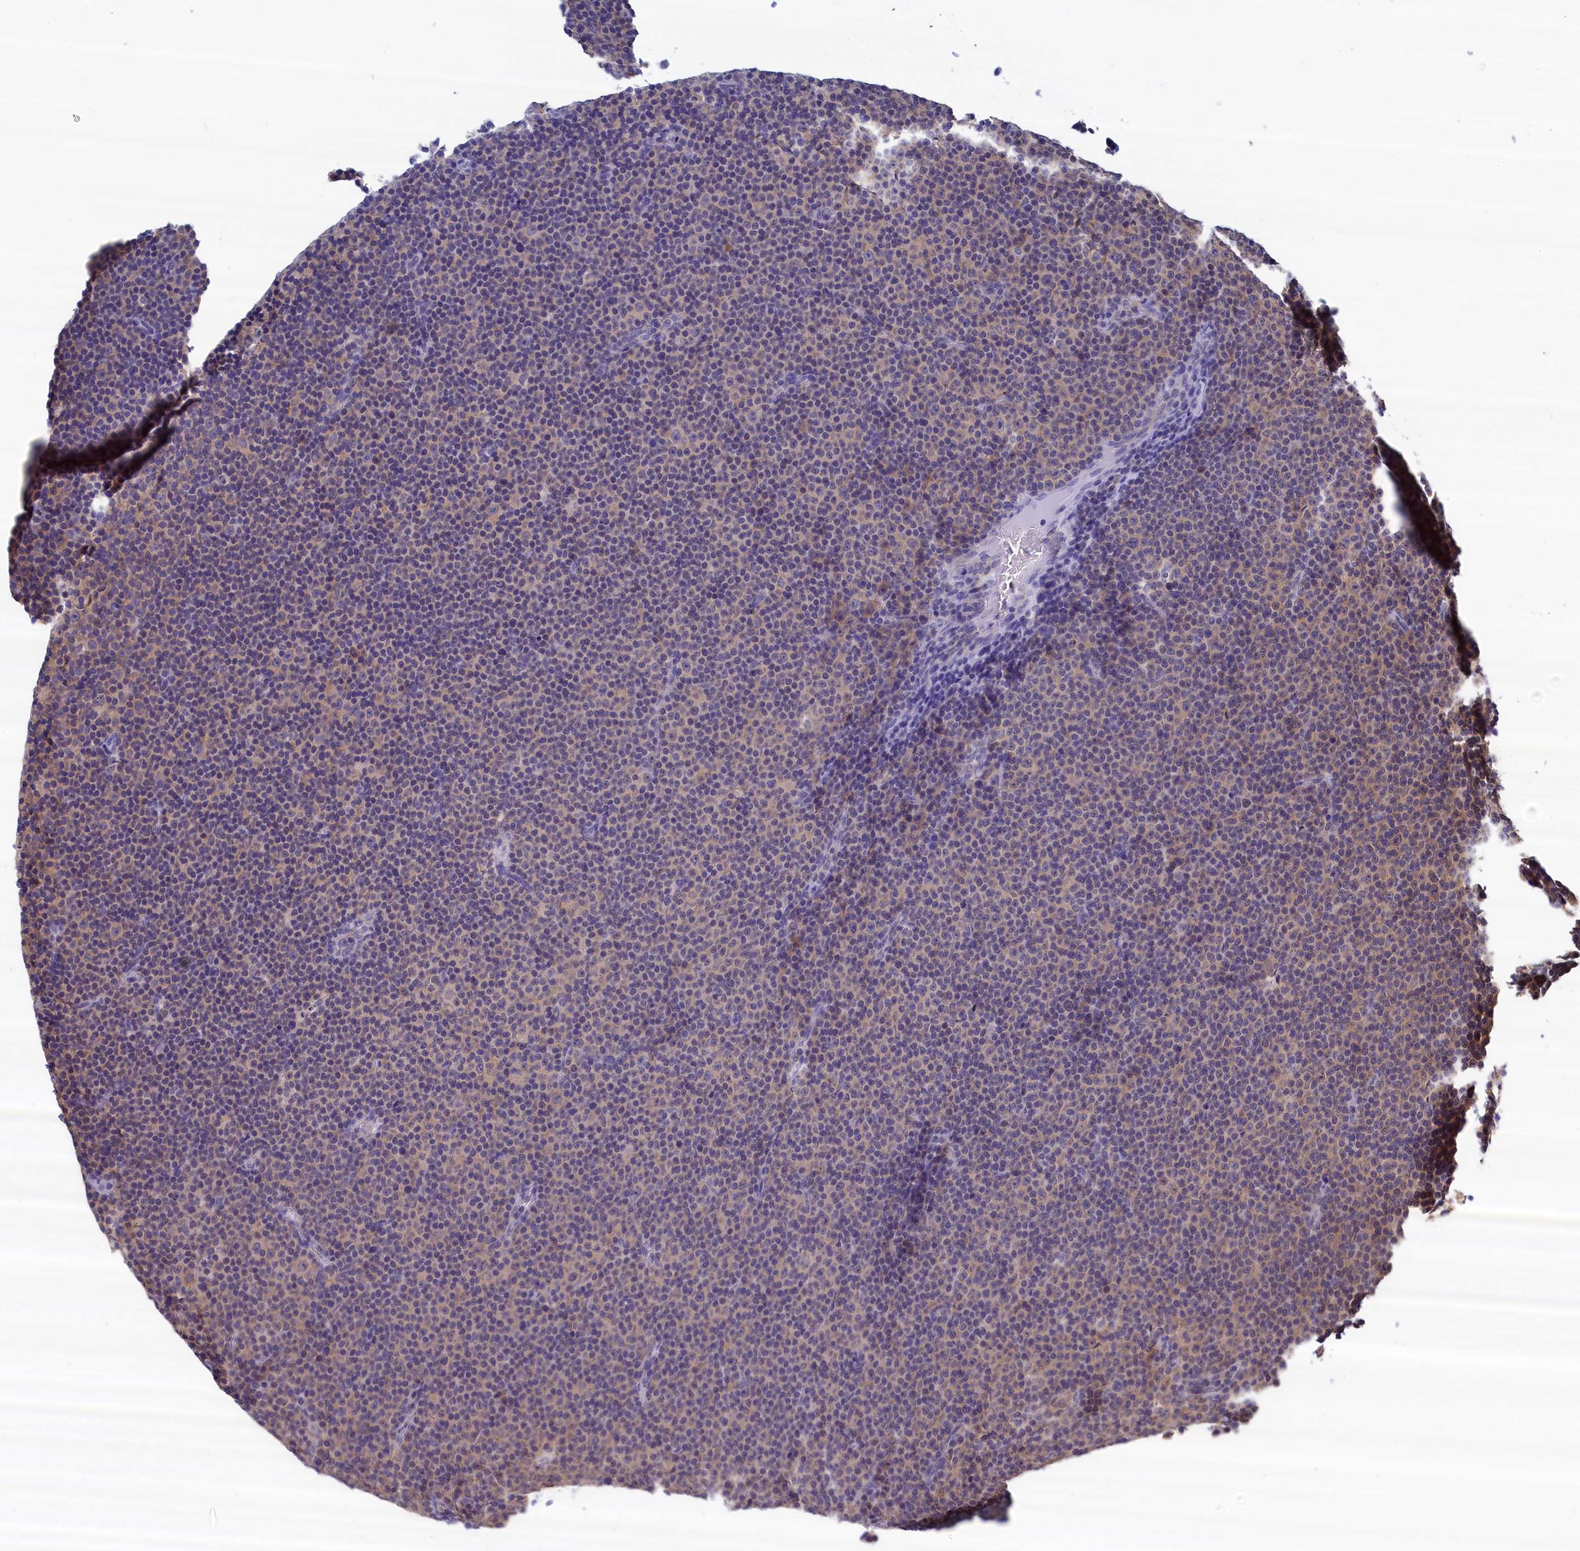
{"staining": {"intensity": "negative", "quantity": "none", "location": "none"}, "tissue": "lymphoma", "cell_type": "Tumor cells", "image_type": "cancer", "snomed": [{"axis": "morphology", "description": "Malignant lymphoma, non-Hodgkin's type, Low grade"}, {"axis": "topography", "description": "Lymph node"}], "caption": "Immunohistochemistry (IHC) histopathology image of lymphoma stained for a protein (brown), which demonstrates no positivity in tumor cells.", "gene": "PGP", "patient": {"sex": "female", "age": 67}}